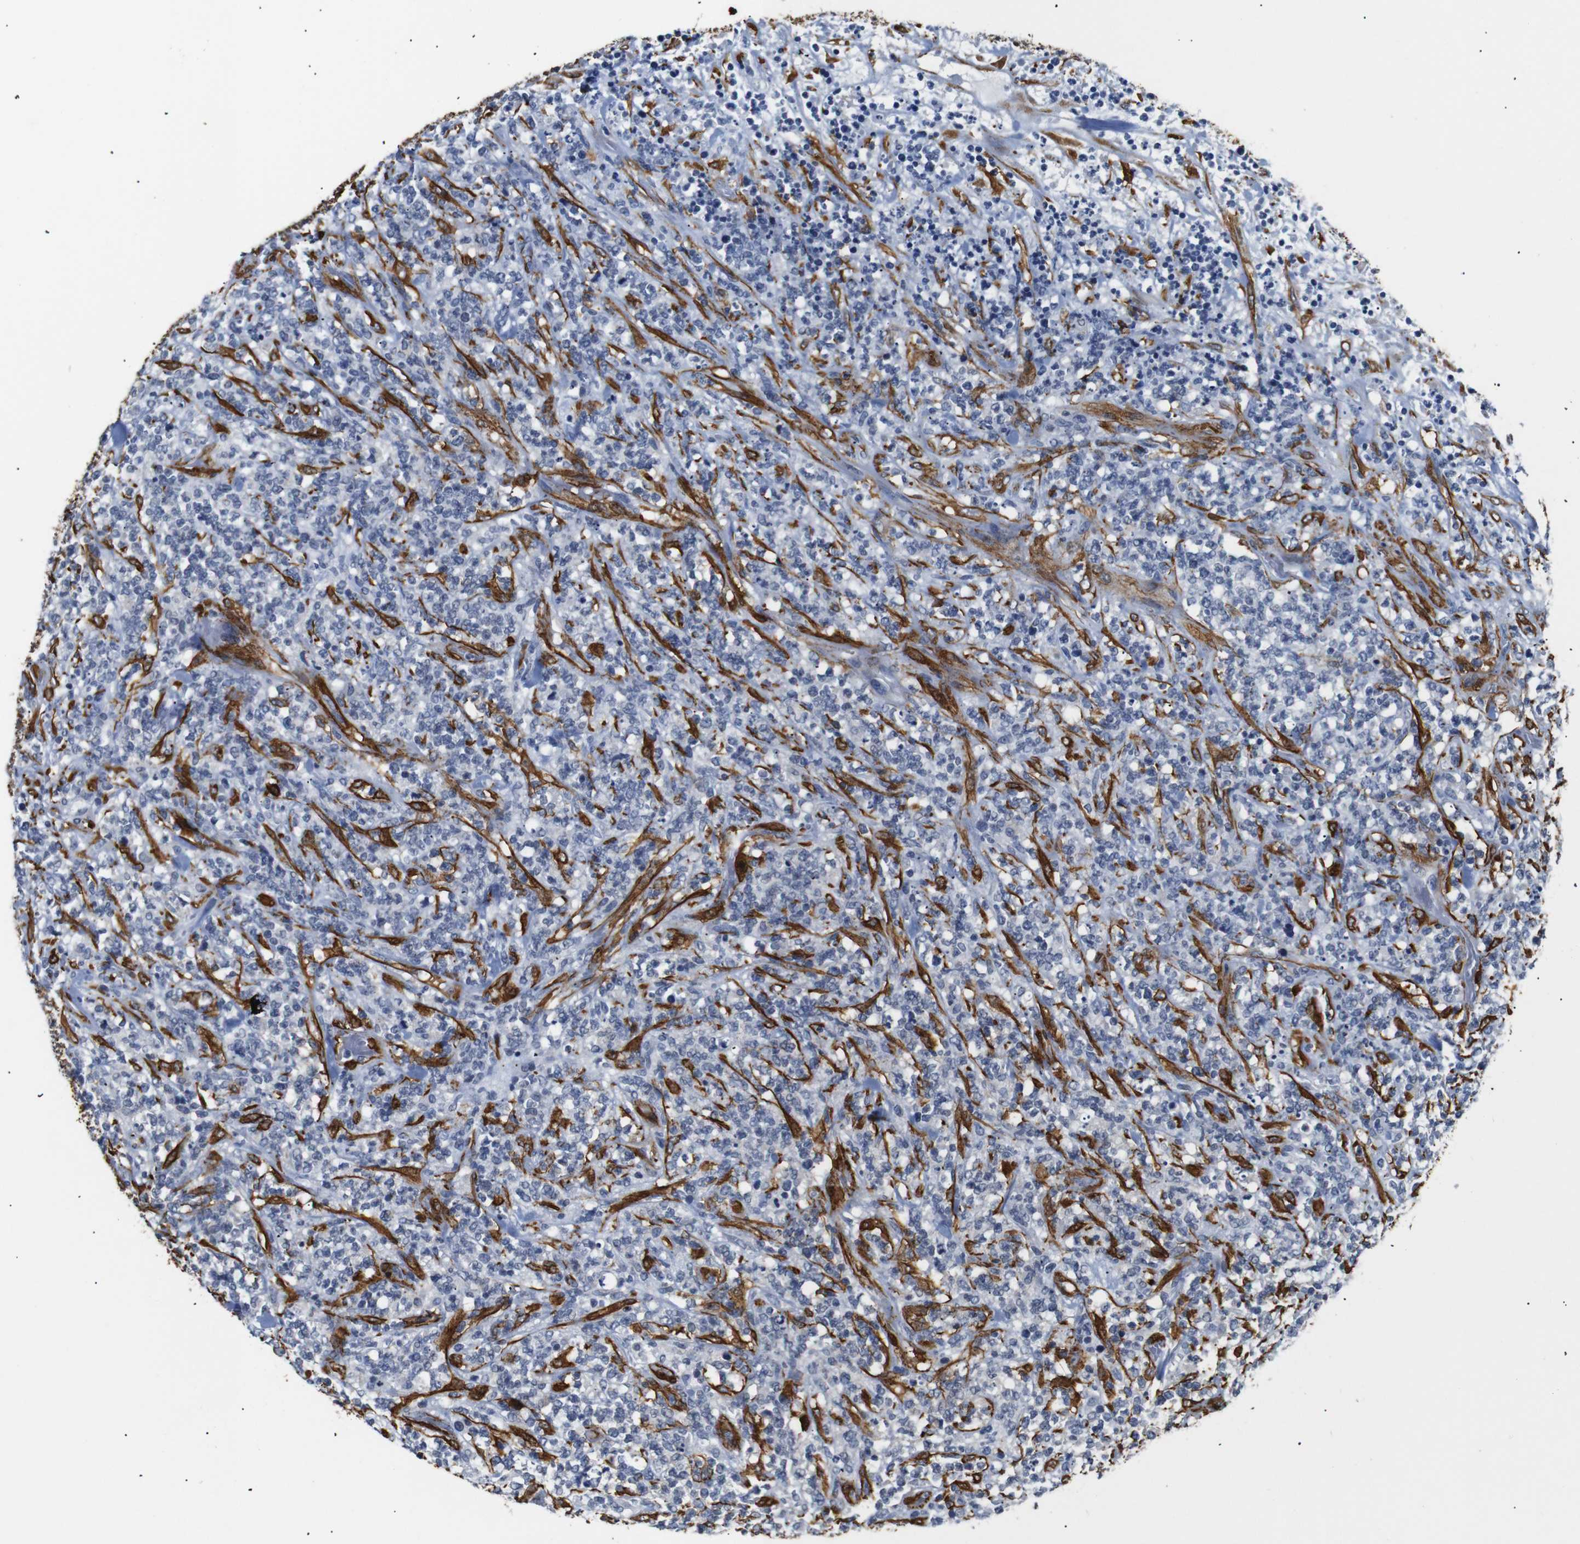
{"staining": {"intensity": "negative", "quantity": "none", "location": "none"}, "tissue": "lymphoma", "cell_type": "Tumor cells", "image_type": "cancer", "snomed": [{"axis": "morphology", "description": "Malignant lymphoma, non-Hodgkin's type, High grade"}, {"axis": "topography", "description": "Soft tissue"}], "caption": "Immunohistochemistry (IHC) of lymphoma displays no positivity in tumor cells.", "gene": "ACTA2", "patient": {"sex": "male", "age": 18}}